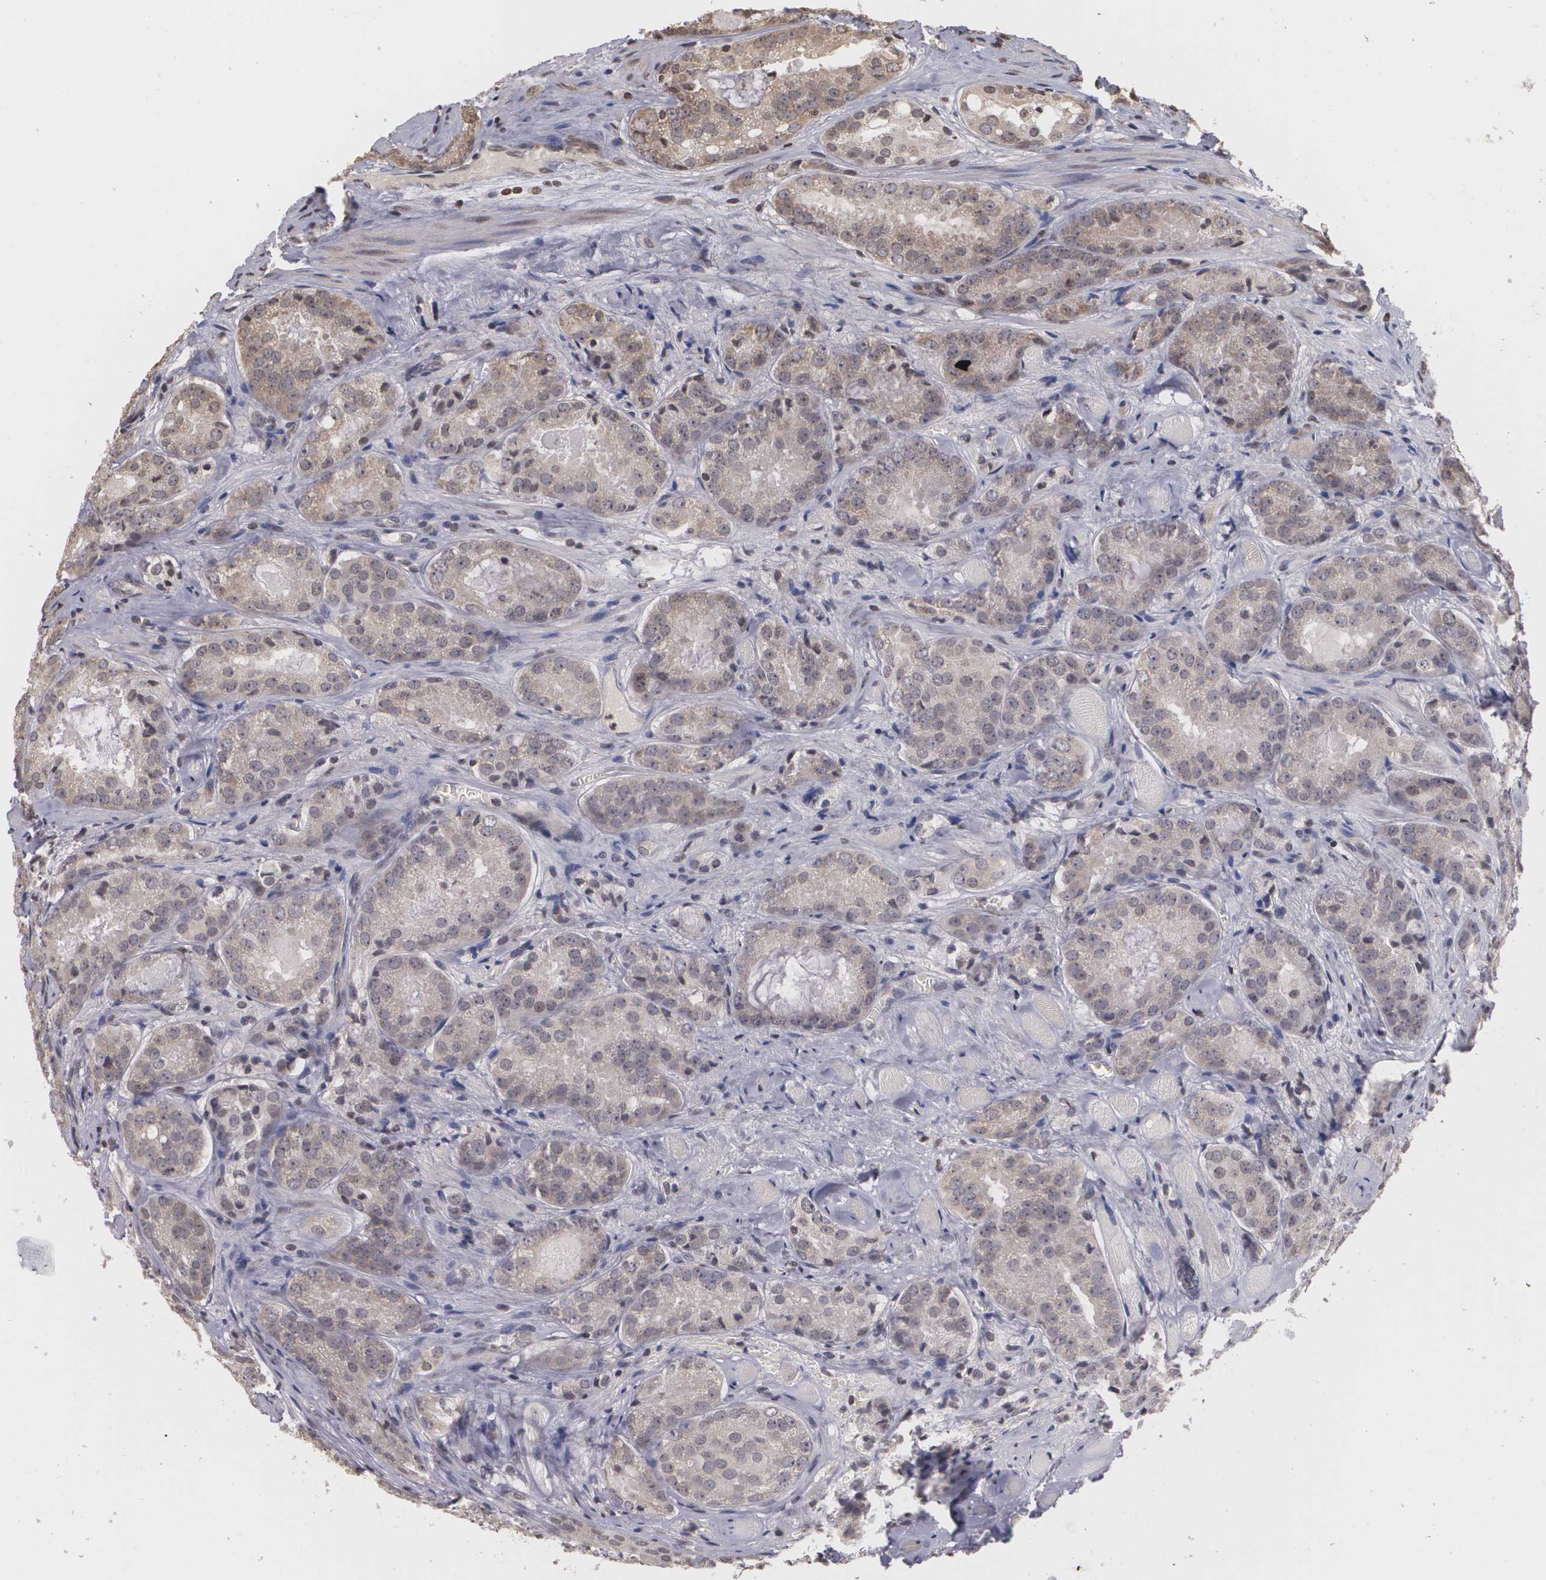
{"staining": {"intensity": "negative", "quantity": "none", "location": "none"}, "tissue": "prostate cancer", "cell_type": "Tumor cells", "image_type": "cancer", "snomed": [{"axis": "morphology", "description": "Adenocarcinoma, Medium grade"}, {"axis": "topography", "description": "Prostate"}], "caption": "The histopathology image displays no staining of tumor cells in prostate cancer. (DAB (3,3'-diaminobenzidine) IHC visualized using brightfield microscopy, high magnification).", "gene": "THRB", "patient": {"sex": "male", "age": 60}}